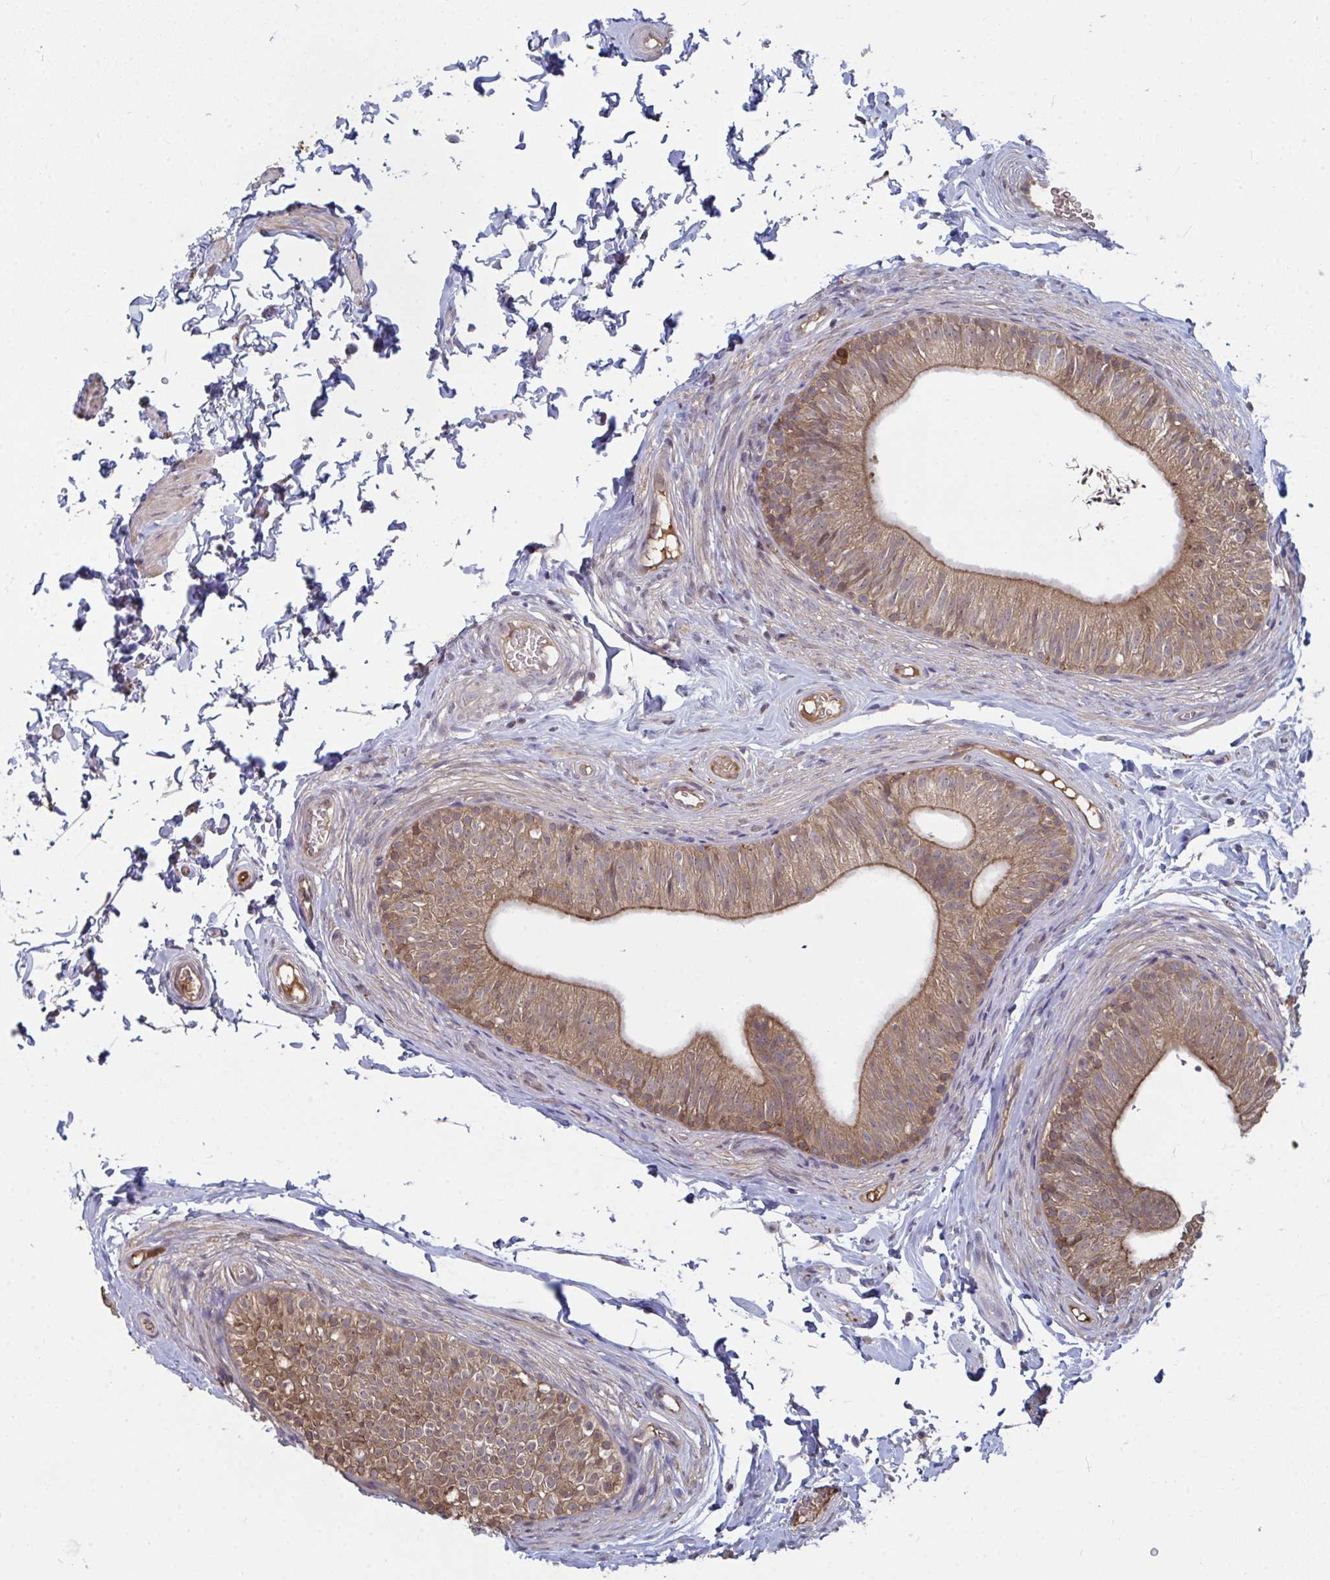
{"staining": {"intensity": "moderate", "quantity": ">75%", "location": "cytoplasmic/membranous"}, "tissue": "epididymis", "cell_type": "Glandular cells", "image_type": "normal", "snomed": [{"axis": "morphology", "description": "Normal tissue, NOS"}, {"axis": "topography", "description": "Epididymis, spermatic cord, NOS"}, {"axis": "topography", "description": "Epididymis"}, {"axis": "topography", "description": "Peripheral nerve tissue"}], "caption": "Glandular cells exhibit moderate cytoplasmic/membranous staining in about >75% of cells in unremarkable epididymis.", "gene": "TTC9C", "patient": {"sex": "male", "age": 29}}